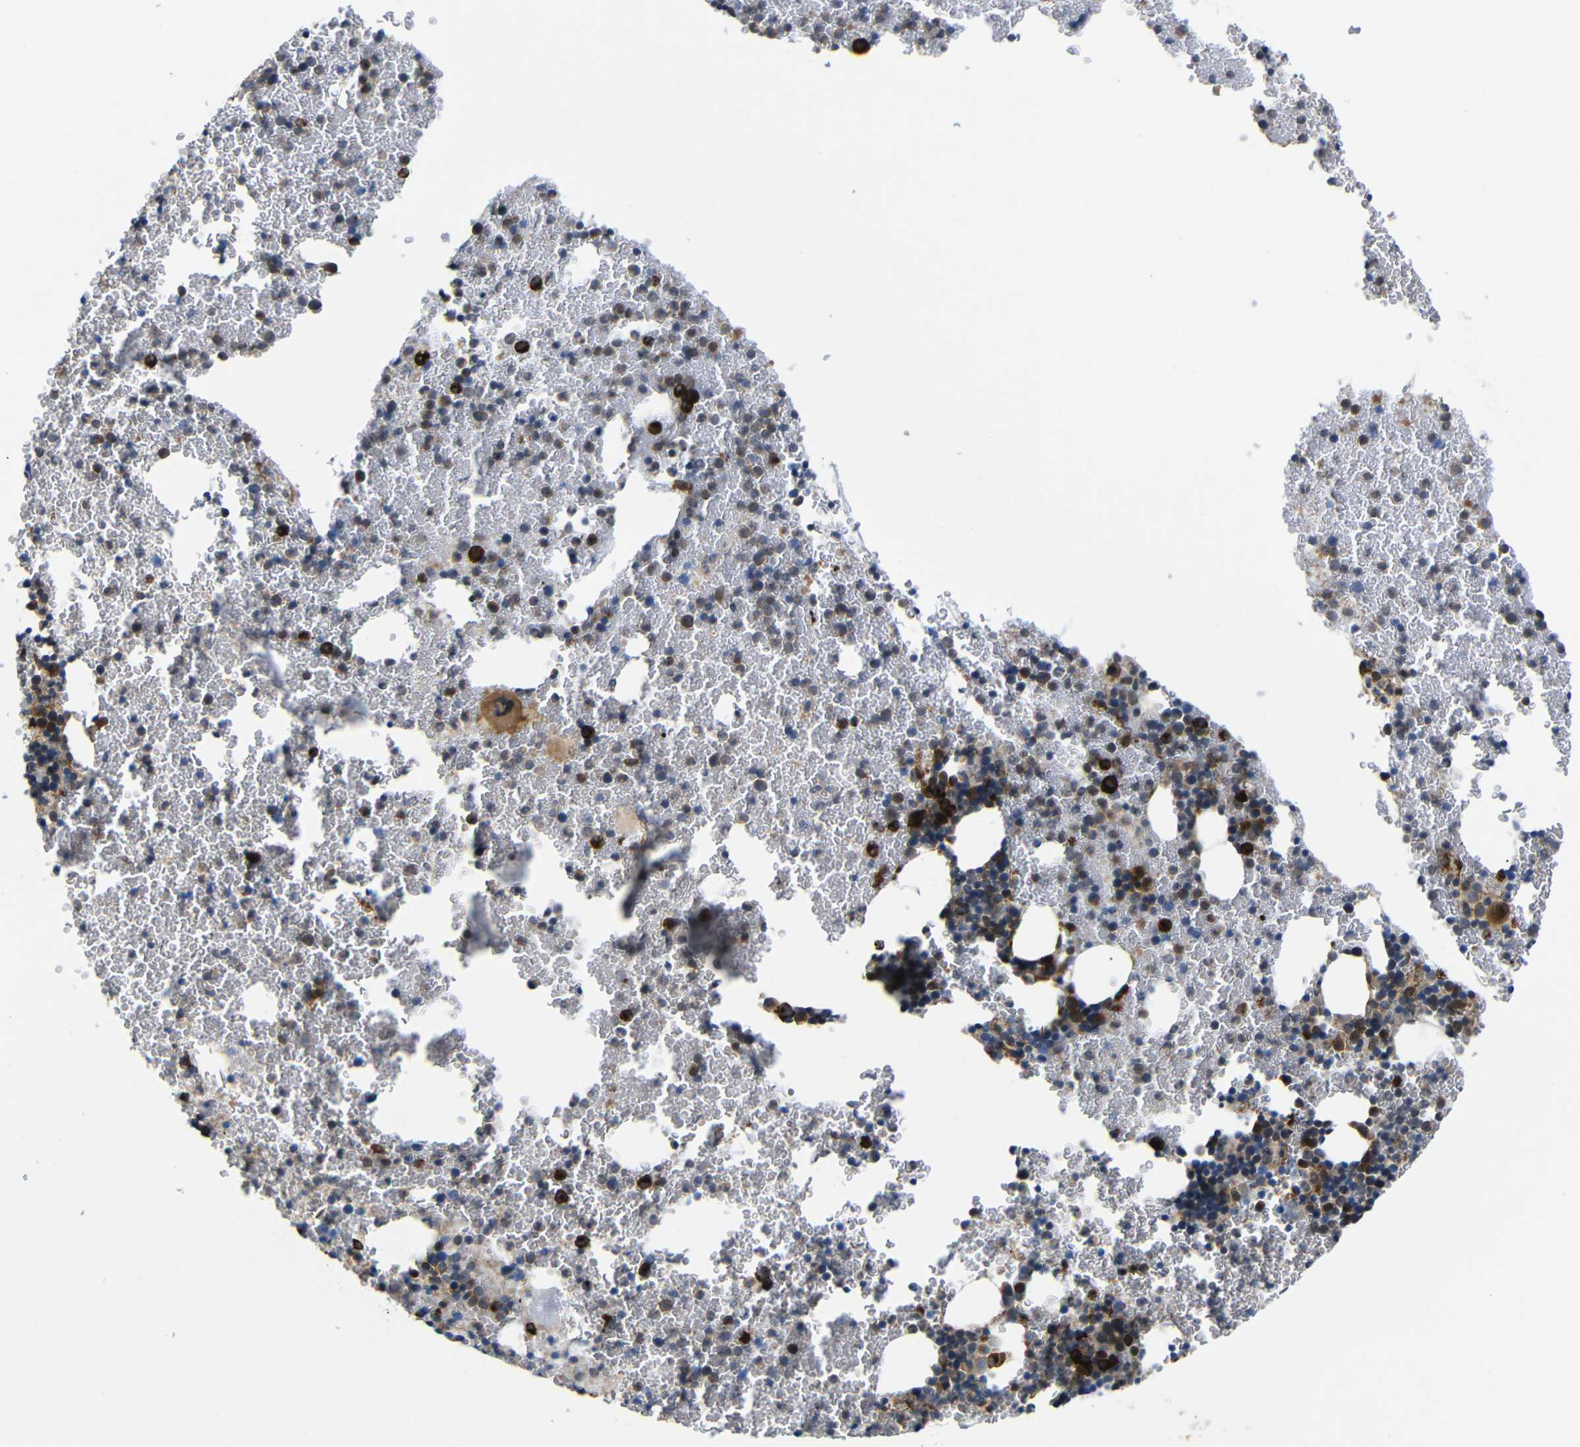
{"staining": {"intensity": "moderate", "quantity": ">75%", "location": "cytoplasmic/membranous,nuclear"}, "tissue": "bone marrow", "cell_type": "Hematopoietic cells", "image_type": "normal", "snomed": [{"axis": "morphology", "description": "Normal tissue, NOS"}, {"axis": "morphology", "description": "Inflammation, NOS"}, {"axis": "topography", "description": "Bone marrow"}], "caption": "Unremarkable bone marrow demonstrates moderate cytoplasmic/membranous,nuclear staining in approximately >75% of hematopoietic cells, visualized by immunohistochemistry.", "gene": "P3H2", "patient": {"sex": "female", "age": 17}}